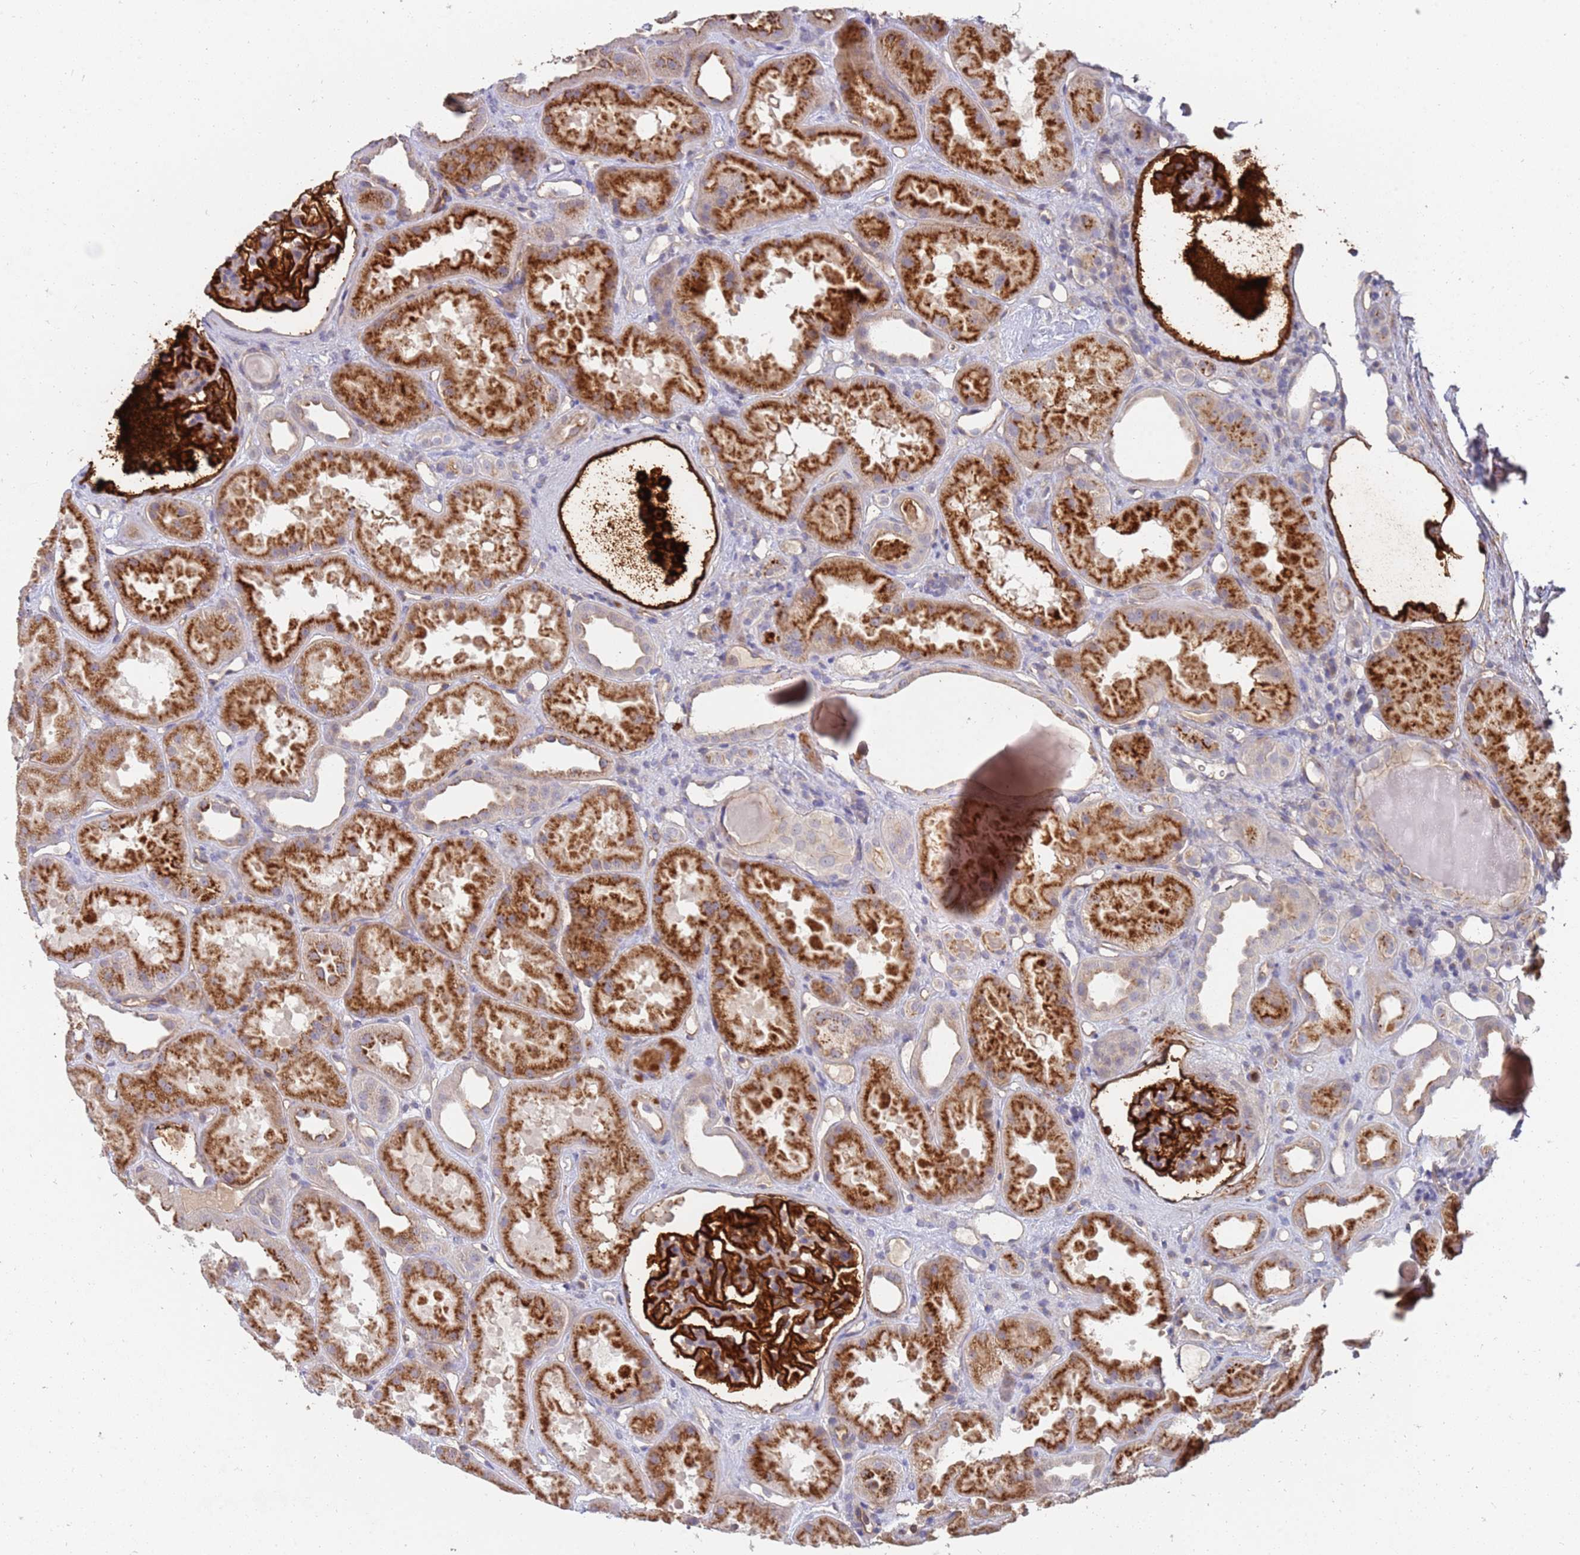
{"staining": {"intensity": "strong", "quantity": ">75%", "location": "cytoplasmic/membranous"}, "tissue": "kidney", "cell_type": "Cells in glomeruli", "image_type": "normal", "snomed": [{"axis": "morphology", "description": "Normal tissue, NOS"}, {"axis": "topography", "description": "Kidney"}], "caption": "Immunohistochemistry (IHC) of benign kidney demonstrates high levels of strong cytoplasmic/membranous positivity in about >75% of cells in glomeruli.", "gene": "ABCB6", "patient": {"sex": "male", "age": 61}}